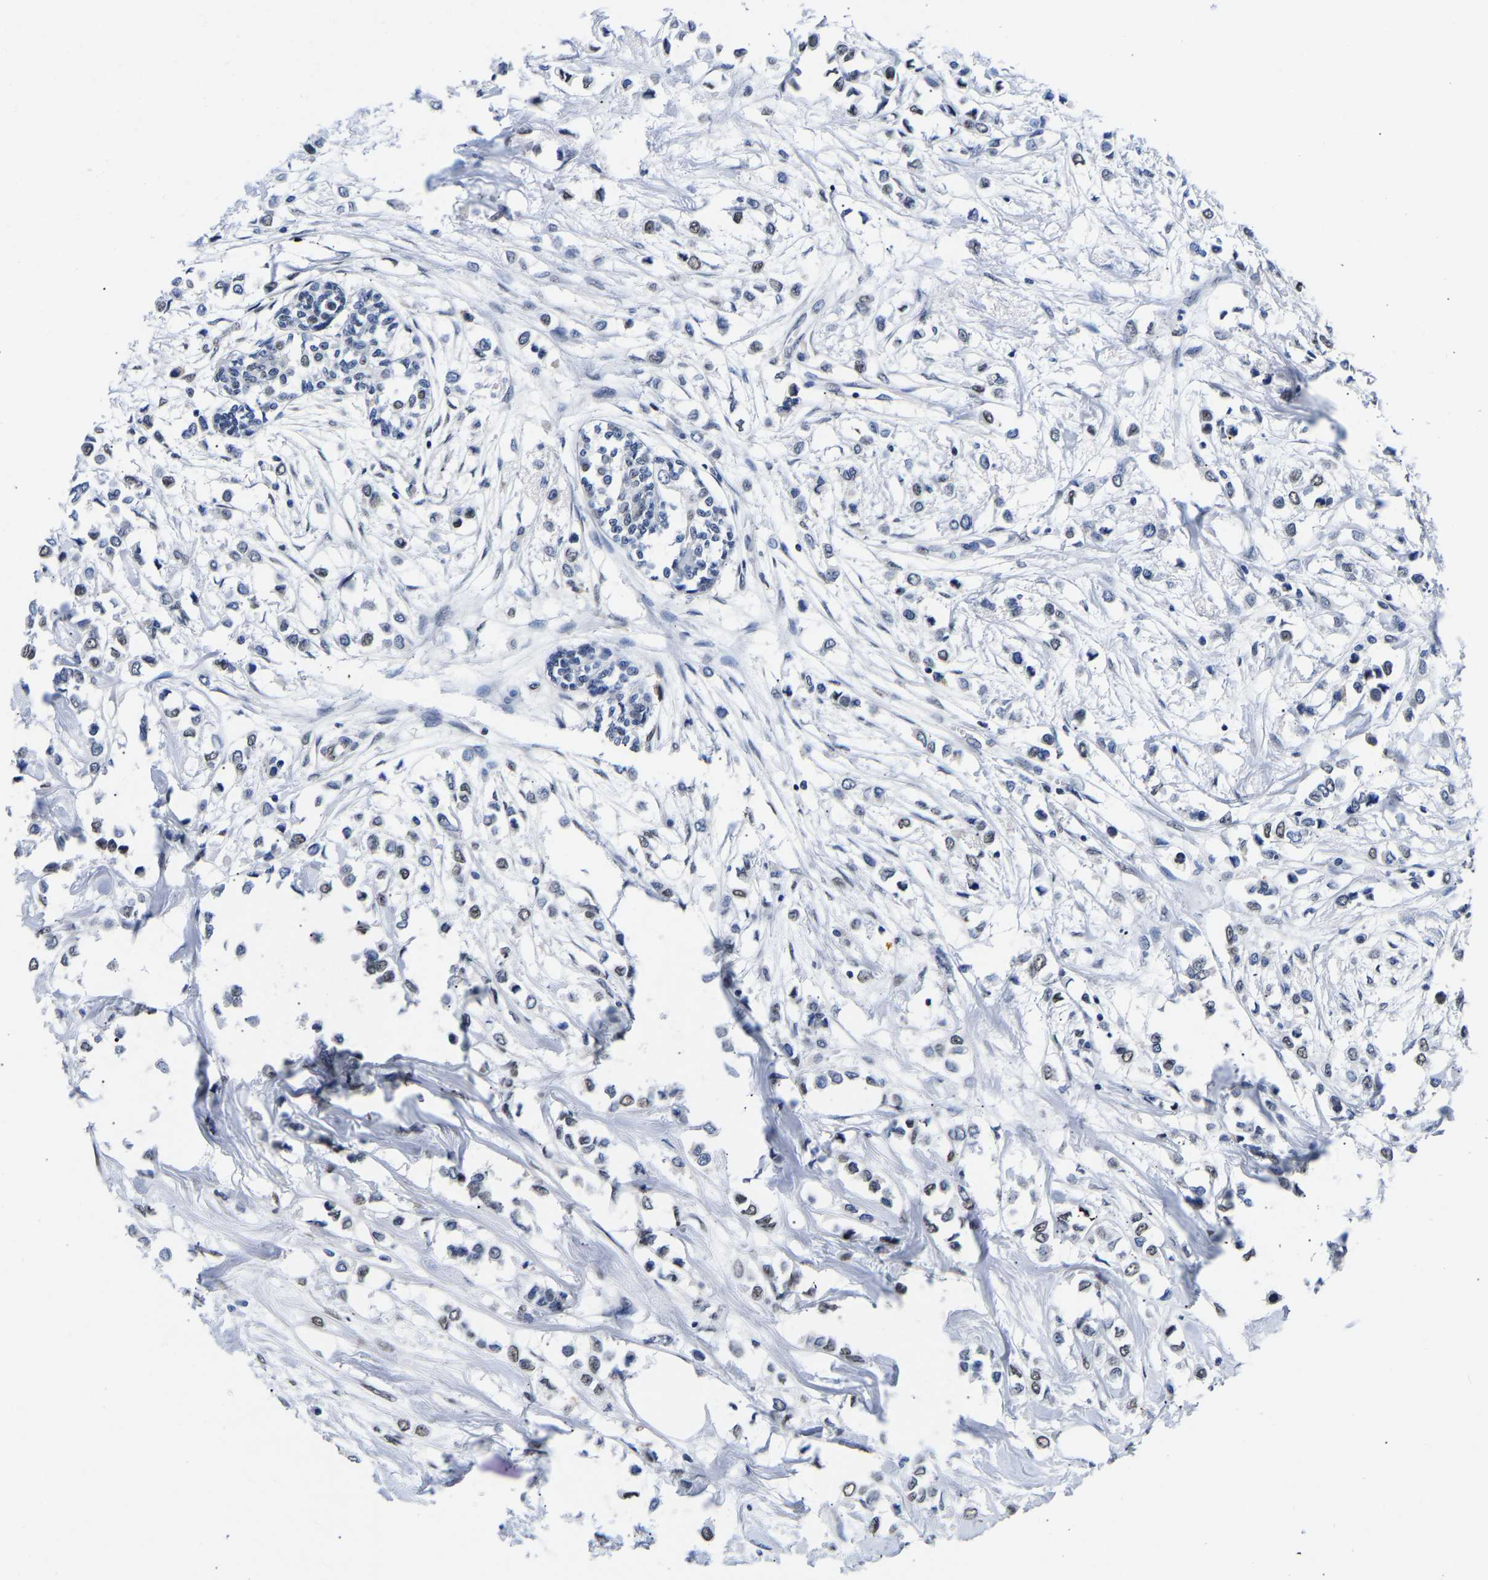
{"staining": {"intensity": "weak", "quantity": "<25%", "location": "nuclear"}, "tissue": "breast cancer", "cell_type": "Tumor cells", "image_type": "cancer", "snomed": [{"axis": "morphology", "description": "Lobular carcinoma"}, {"axis": "topography", "description": "Breast"}], "caption": "An image of human breast cancer is negative for staining in tumor cells.", "gene": "PTRHD1", "patient": {"sex": "female", "age": 51}}